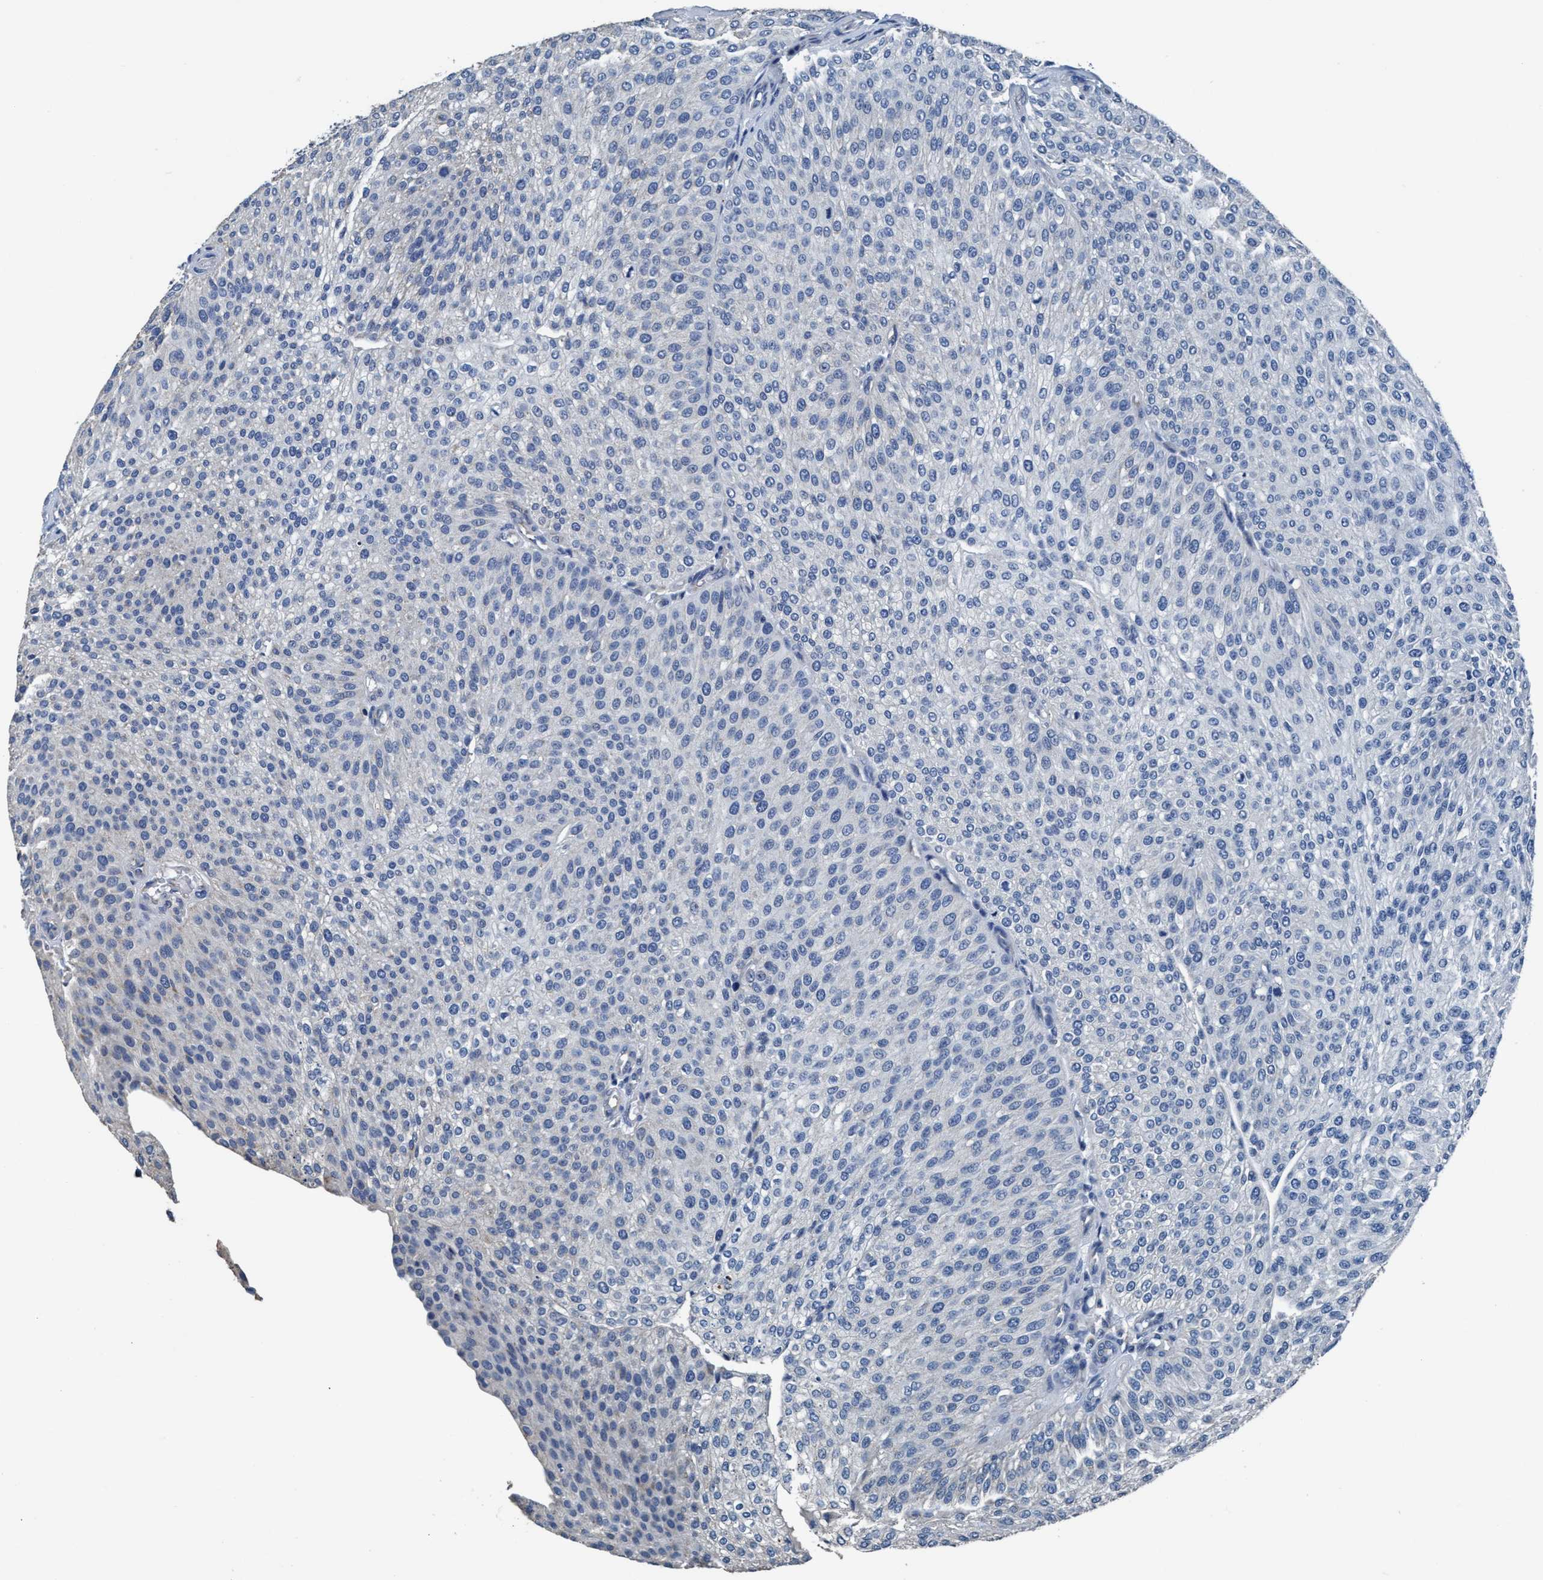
{"staining": {"intensity": "negative", "quantity": "none", "location": "none"}, "tissue": "urothelial cancer", "cell_type": "Tumor cells", "image_type": "cancer", "snomed": [{"axis": "morphology", "description": "Urothelial carcinoma, Low grade"}, {"axis": "topography", "description": "Smooth muscle"}, {"axis": "topography", "description": "Urinary bladder"}], "caption": "Immunohistochemistry (IHC) of human urothelial carcinoma (low-grade) demonstrates no expression in tumor cells. The staining is performed using DAB brown chromogen with nuclei counter-stained in using hematoxylin.", "gene": "ANKFN1", "patient": {"sex": "male", "age": 60}}